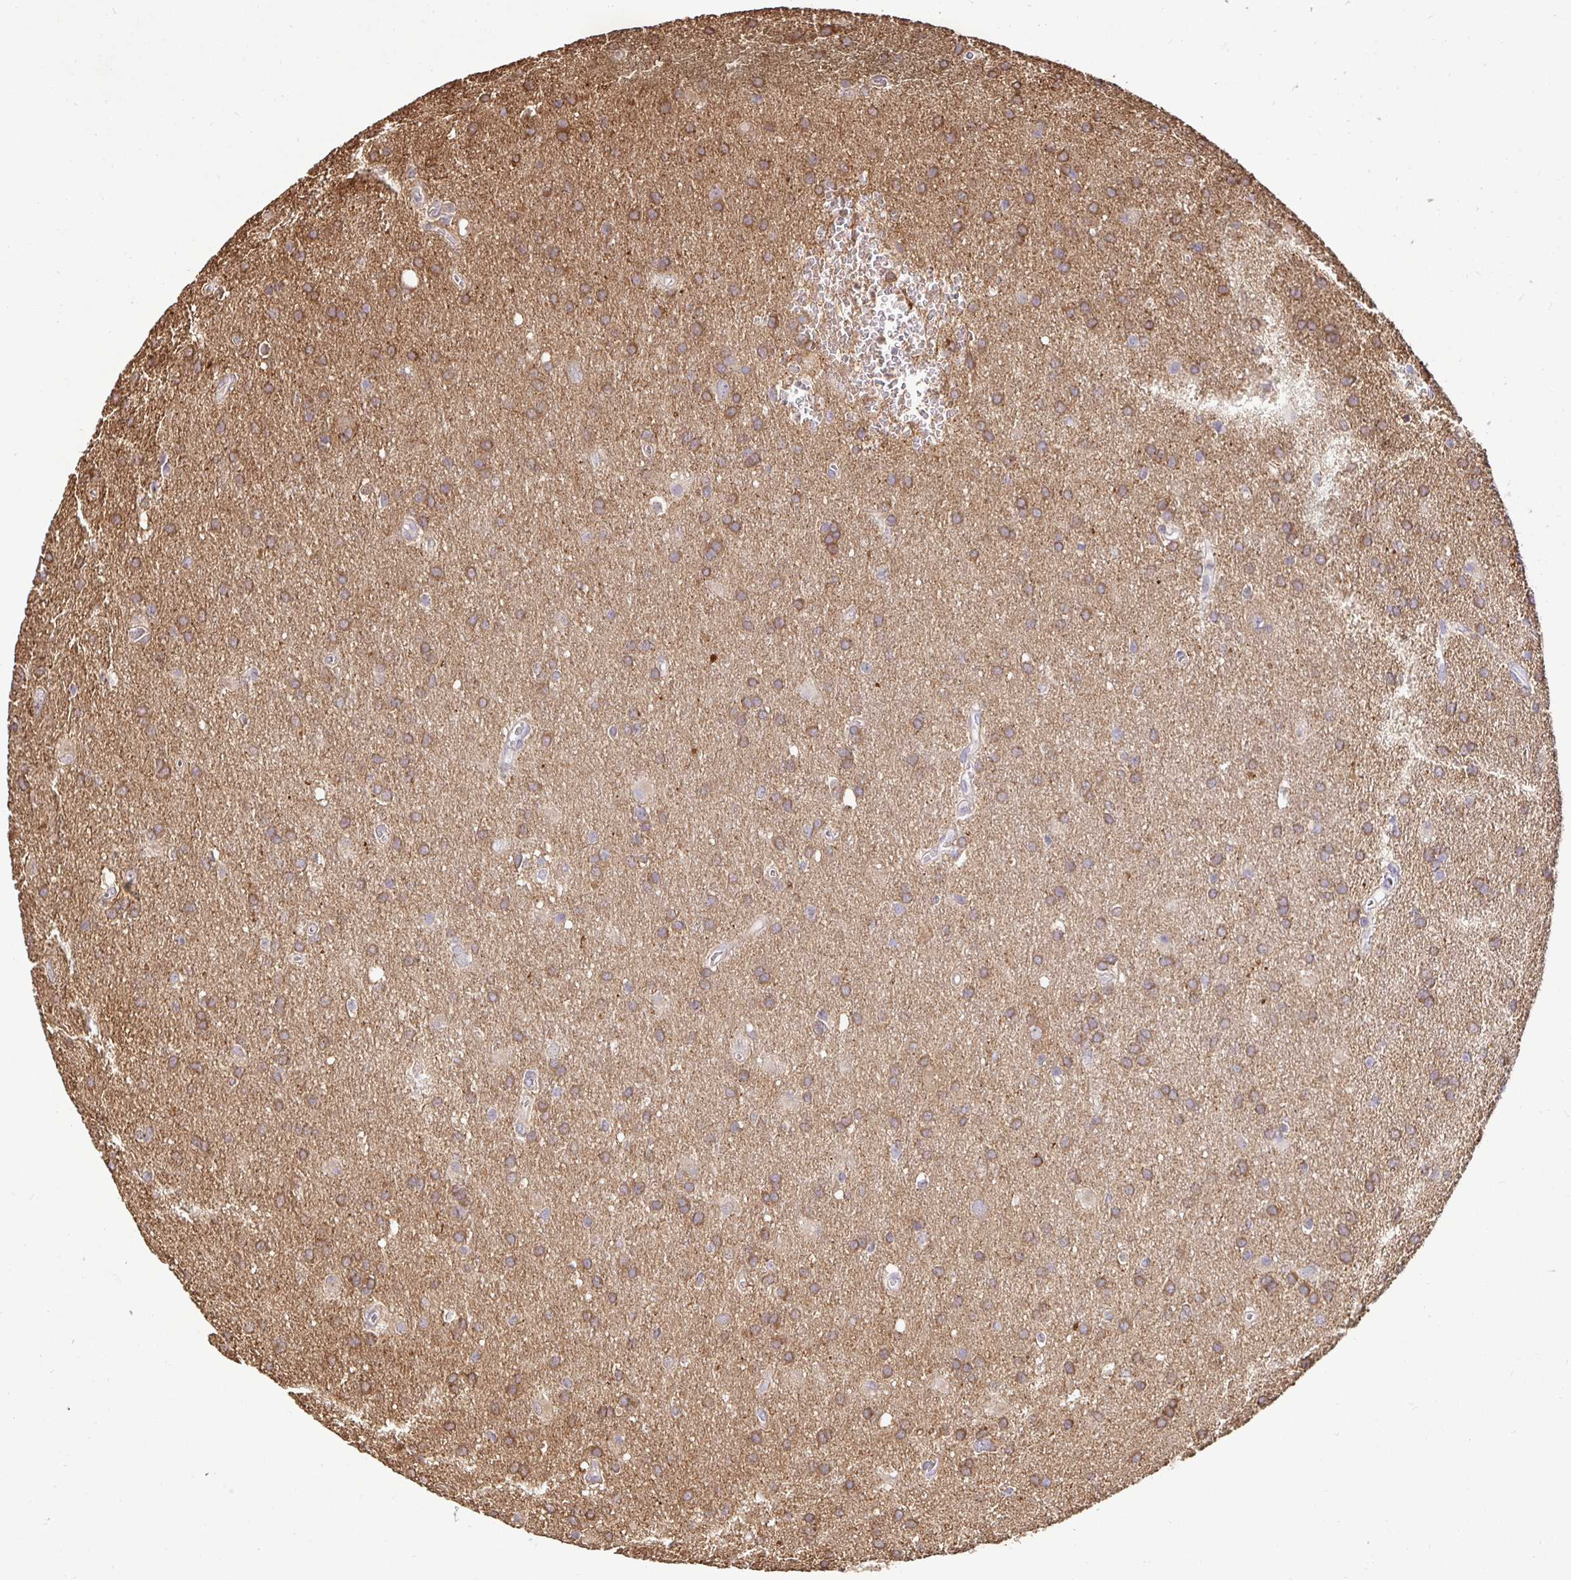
{"staining": {"intensity": "moderate", "quantity": ">75%", "location": "cytoplasmic/membranous"}, "tissue": "glioma", "cell_type": "Tumor cells", "image_type": "cancer", "snomed": [{"axis": "morphology", "description": "Glioma, malignant, Low grade"}, {"axis": "topography", "description": "Brain"}], "caption": "Moderate cytoplasmic/membranous expression is appreciated in approximately >75% of tumor cells in glioma. (DAB = brown stain, brightfield microscopy at high magnification).", "gene": "MAPK8IP3", "patient": {"sex": "male", "age": 66}}